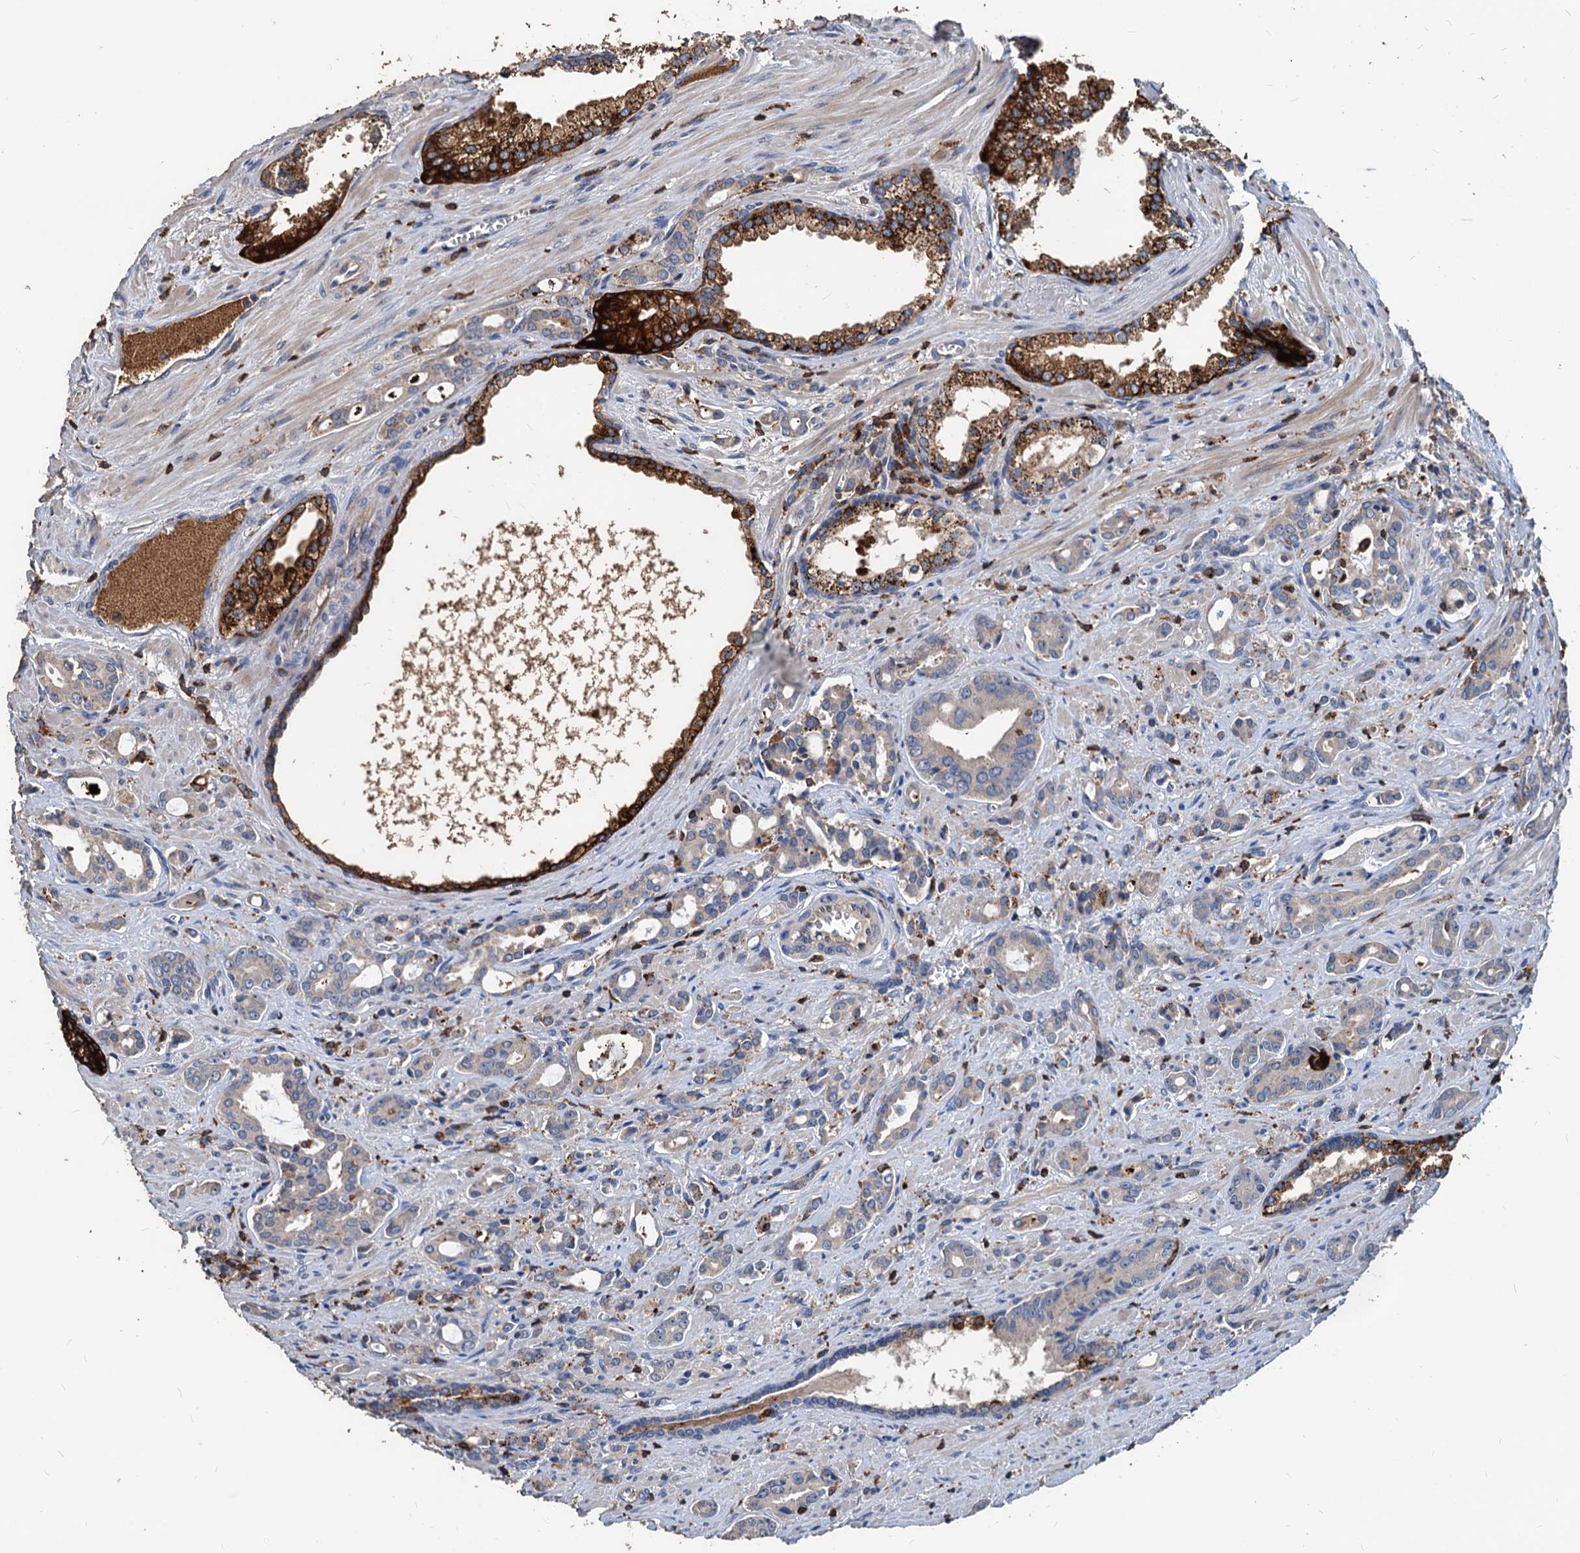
{"staining": {"intensity": "negative", "quantity": "none", "location": "none"}, "tissue": "prostate cancer", "cell_type": "Tumor cells", "image_type": "cancer", "snomed": [{"axis": "morphology", "description": "Adenocarcinoma, High grade"}, {"axis": "topography", "description": "Prostate"}], "caption": "Immunohistochemistry of human prostate cancer (adenocarcinoma (high-grade)) shows no positivity in tumor cells. (Brightfield microscopy of DAB IHC at high magnification).", "gene": "LCP2", "patient": {"sex": "male", "age": 72}}